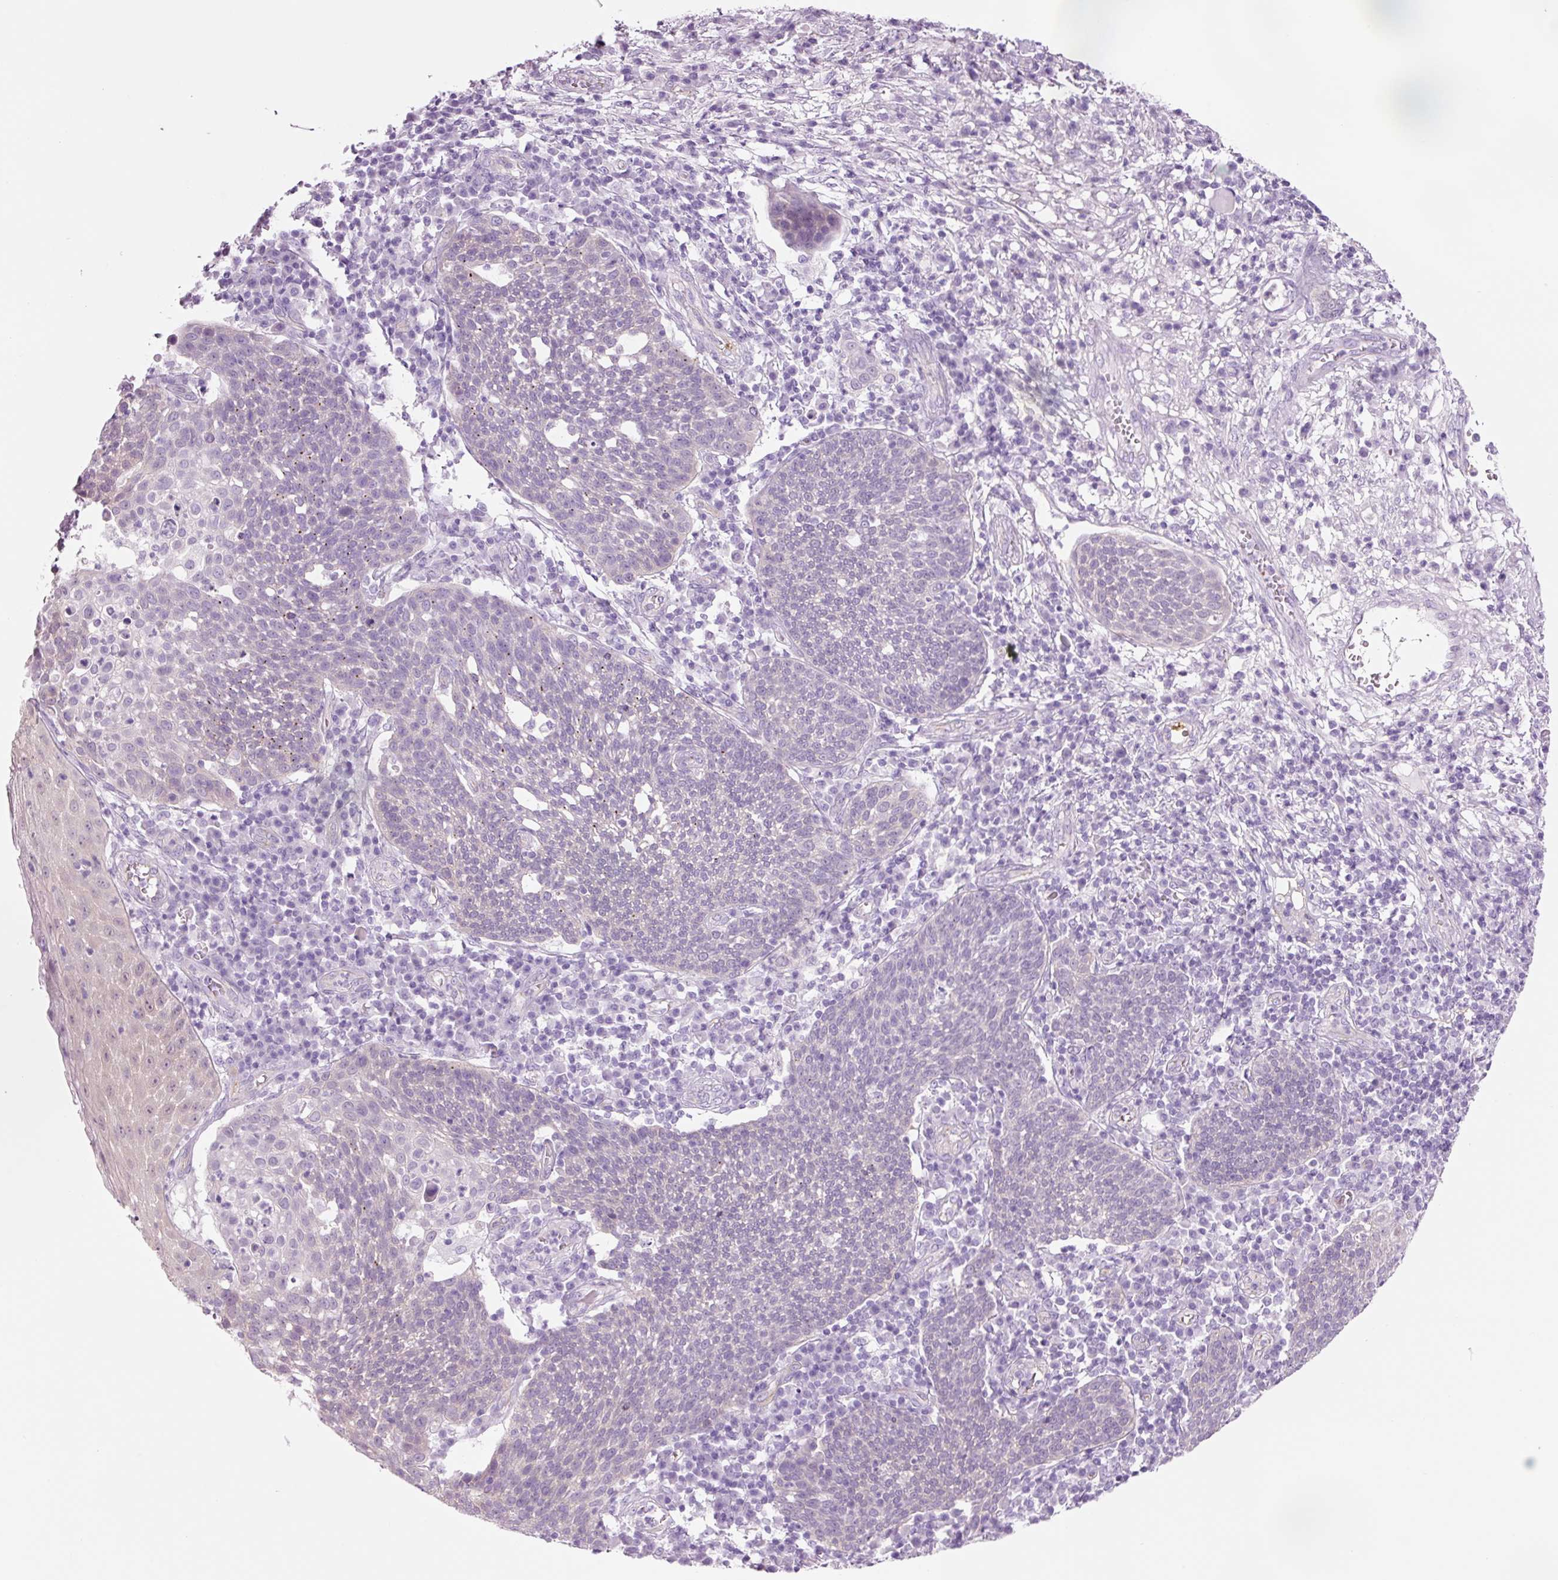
{"staining": {"intensity": "negative", "quantity": "none", "location": "none"}, "tissue": "cervical cancer", "cell_type": "Tumor cells", "image_type": "cancer", "snomed": [{"axis": "morphology", "description": "Squamous cell carcinoma, NOS"}, {"axis": "topography", "description": "Cervix"}], "caption": "The histopathology image demonstrates no staining of tumor cells in cervical cancer.", "gene": "HSPA4L", "patient": {"sex": "female", "age": 34}}